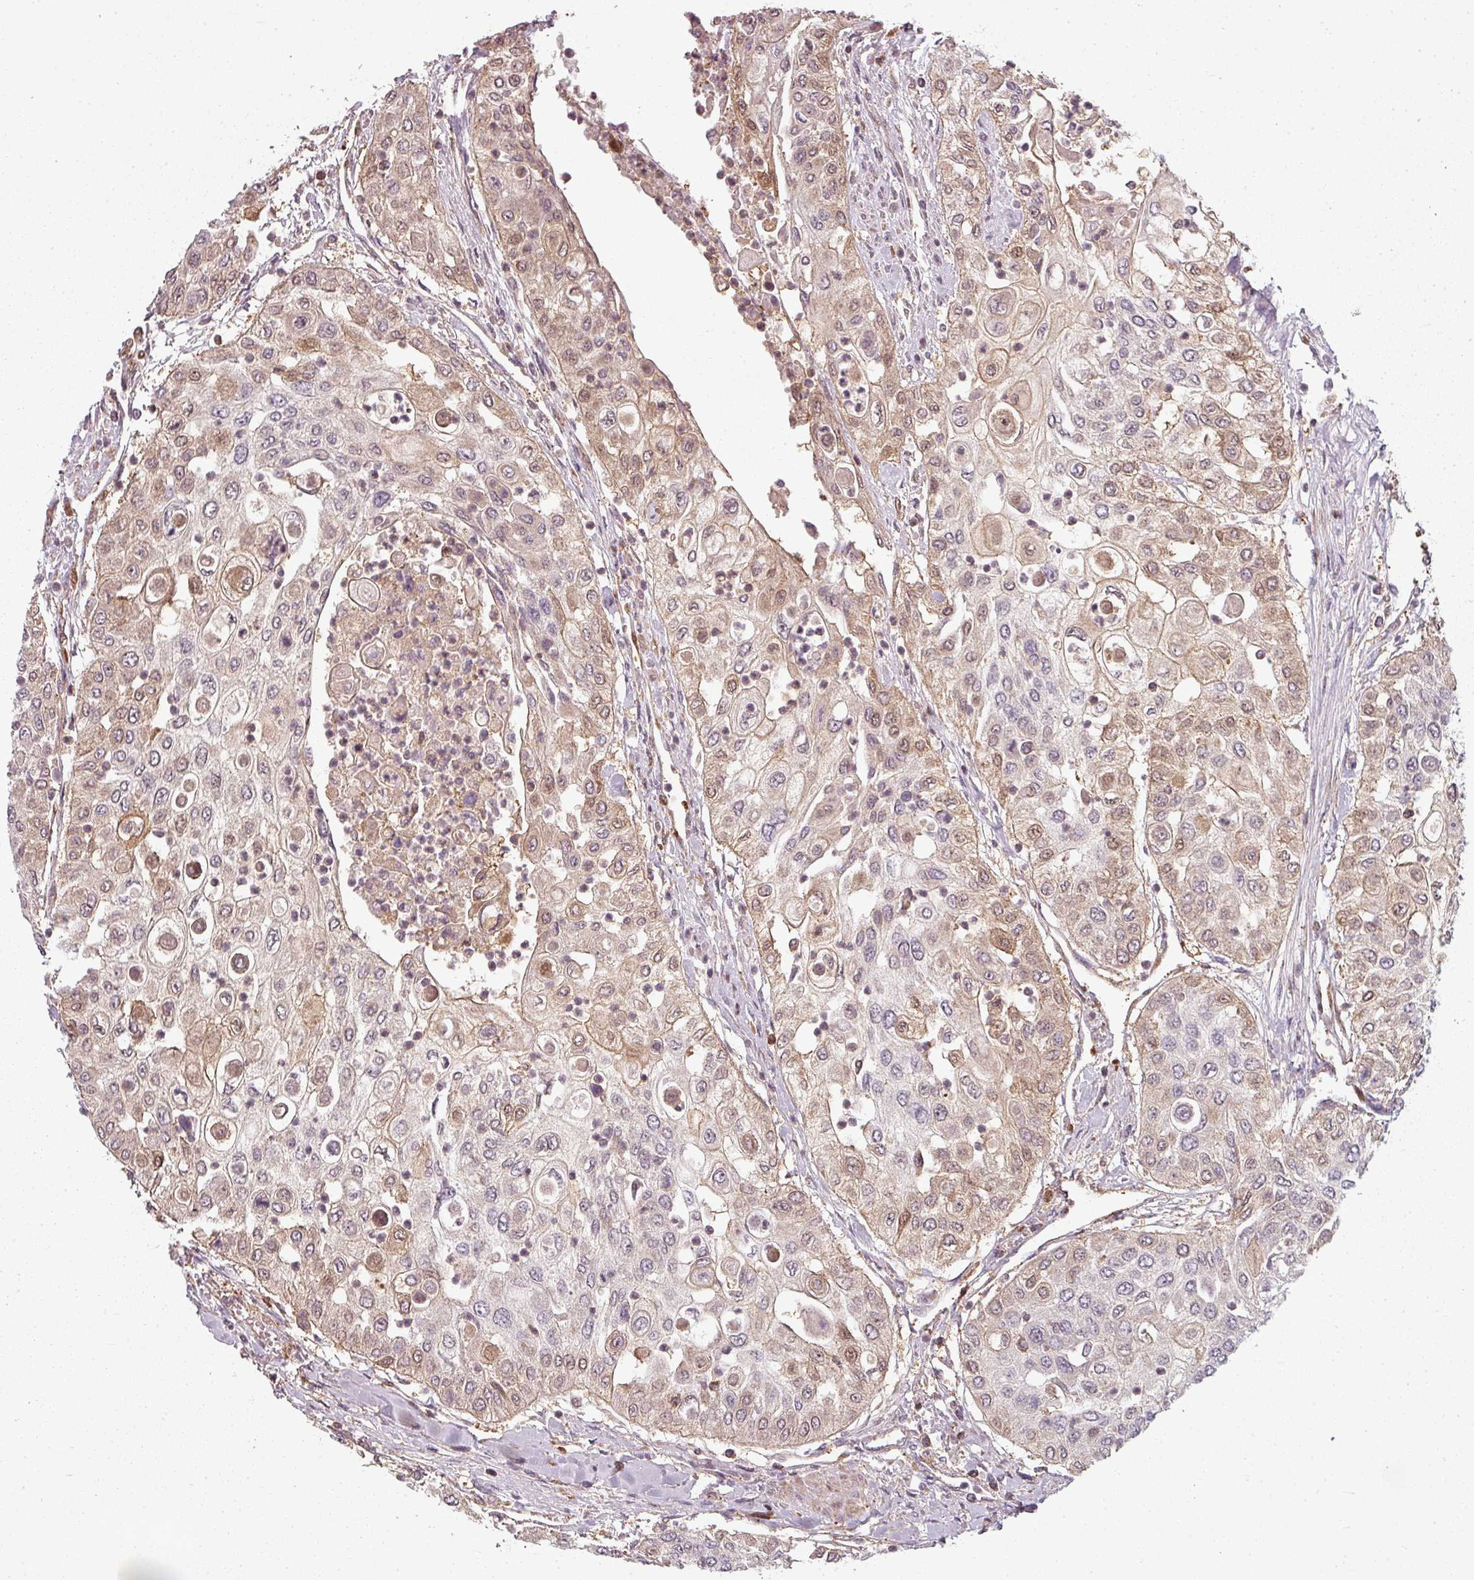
{"staining": {"intensity": "weak", "quantity": "25%-75%", "location": "cytoplasmic/membranous"}, "tissue": "urothelial cancer", "cell_type": "Tumor cells", "image_type": "cancer", "snomed": [{"axis": "morphology", "description": "Urothelial carcinoma, High grade"}, {"axis": "topography", "description": "Urinary bladder"}], "caption": "This is a micrograph of immunohistochemistry (IHC) staining of high-grade urothelial carcinoma, which shows weak expression in the cytoplasmic/membranous of tumor cells.", "gene": "CLIC1", "patient": {"sex": "female", "age": 79}}